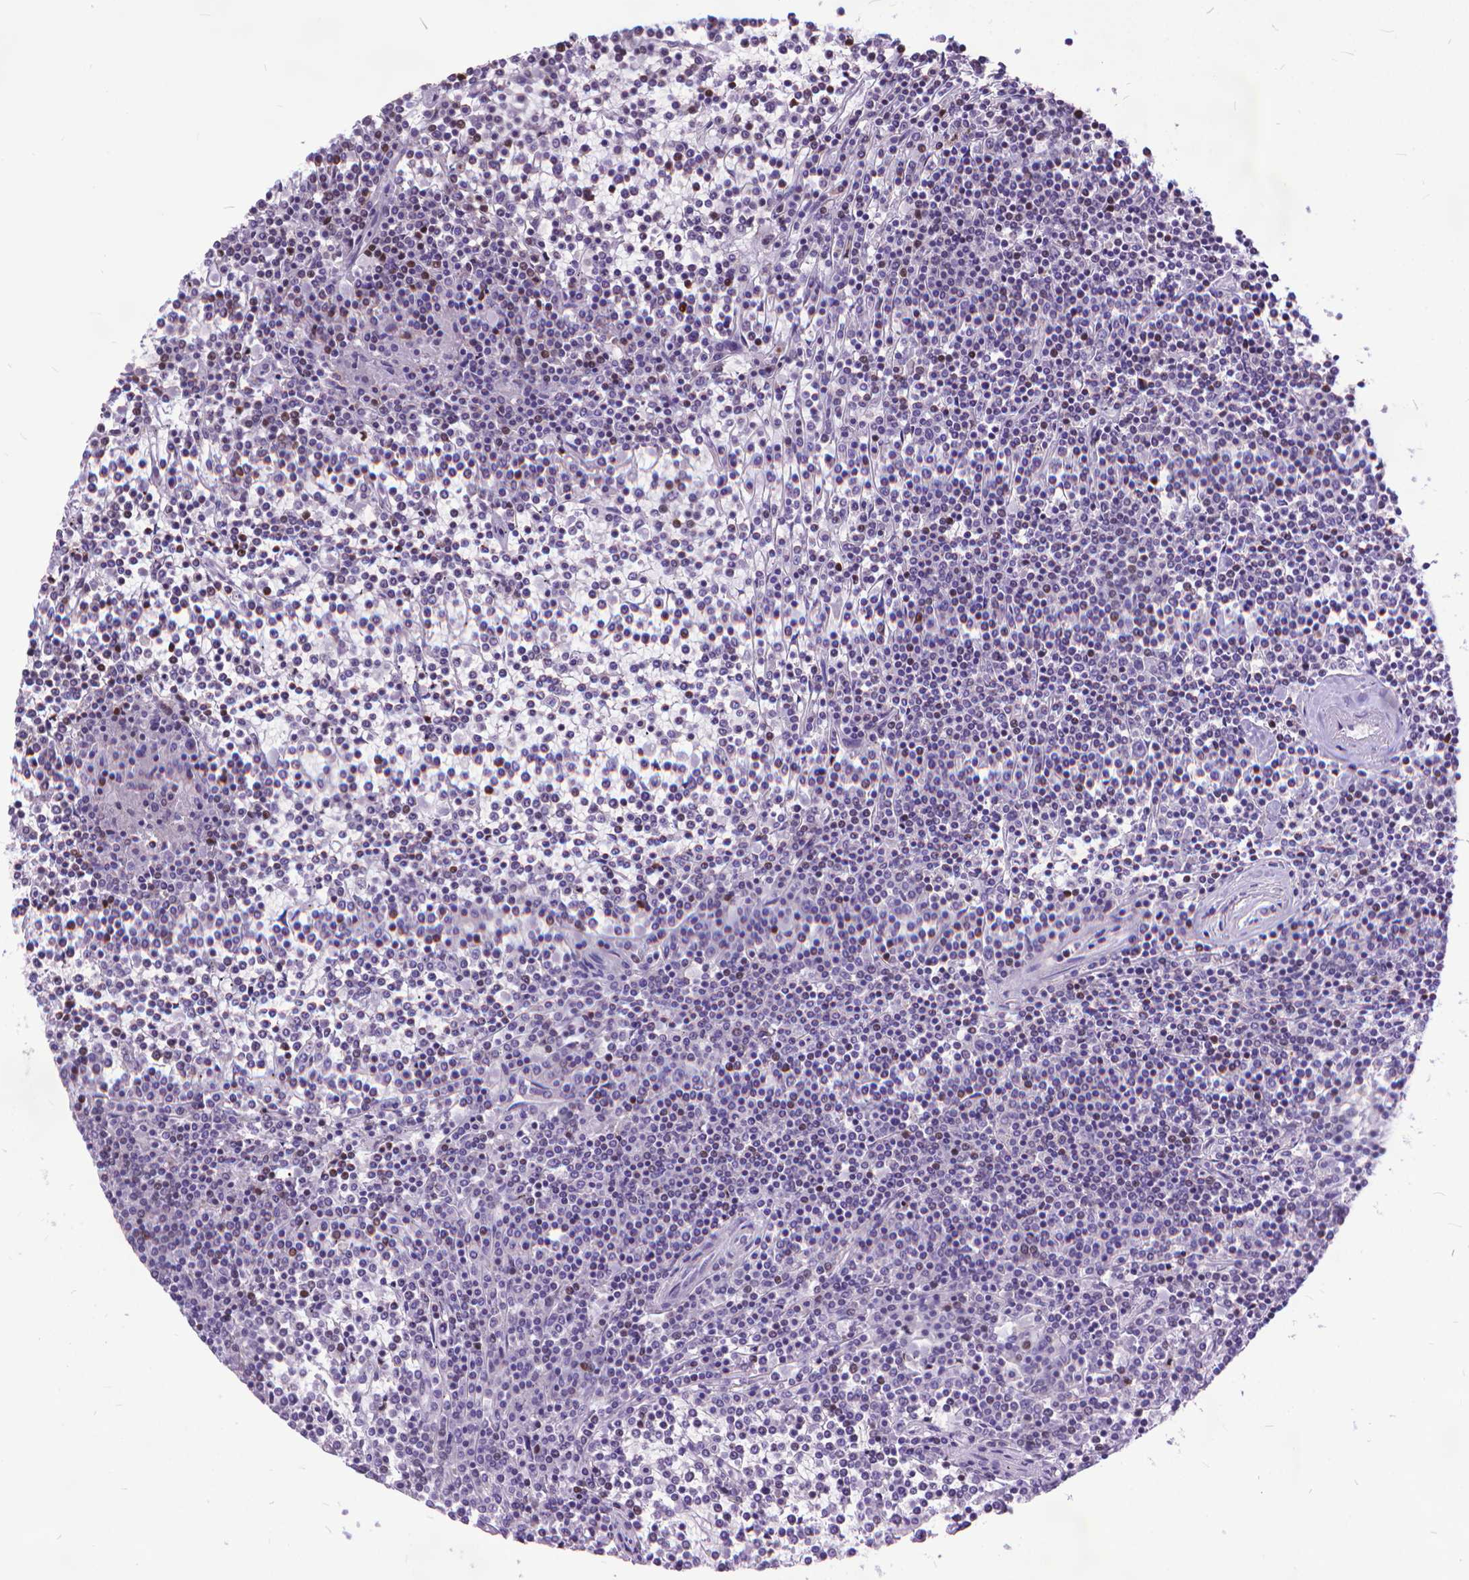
{"staining": {"intensity": "negative", "quantity": "none", "location": "none"}, "tissue": "lymphoma", "cell_type": "Tumor cells", "image_type": "cancer", "snomed": [{"axis": "morphology", "description": "Malignant lymphoma, non-Hodgkin's type, Low grade"}, {"axis": "topography", "description": "Spleen"}], "caption": "Histopathology image shows no protein expression in tumor cells of low-grade malignant lymphoma, non-Hodgkin's type tissue.", "gene": "POLE4", "patient": {"sex": "female", "age": 19}}